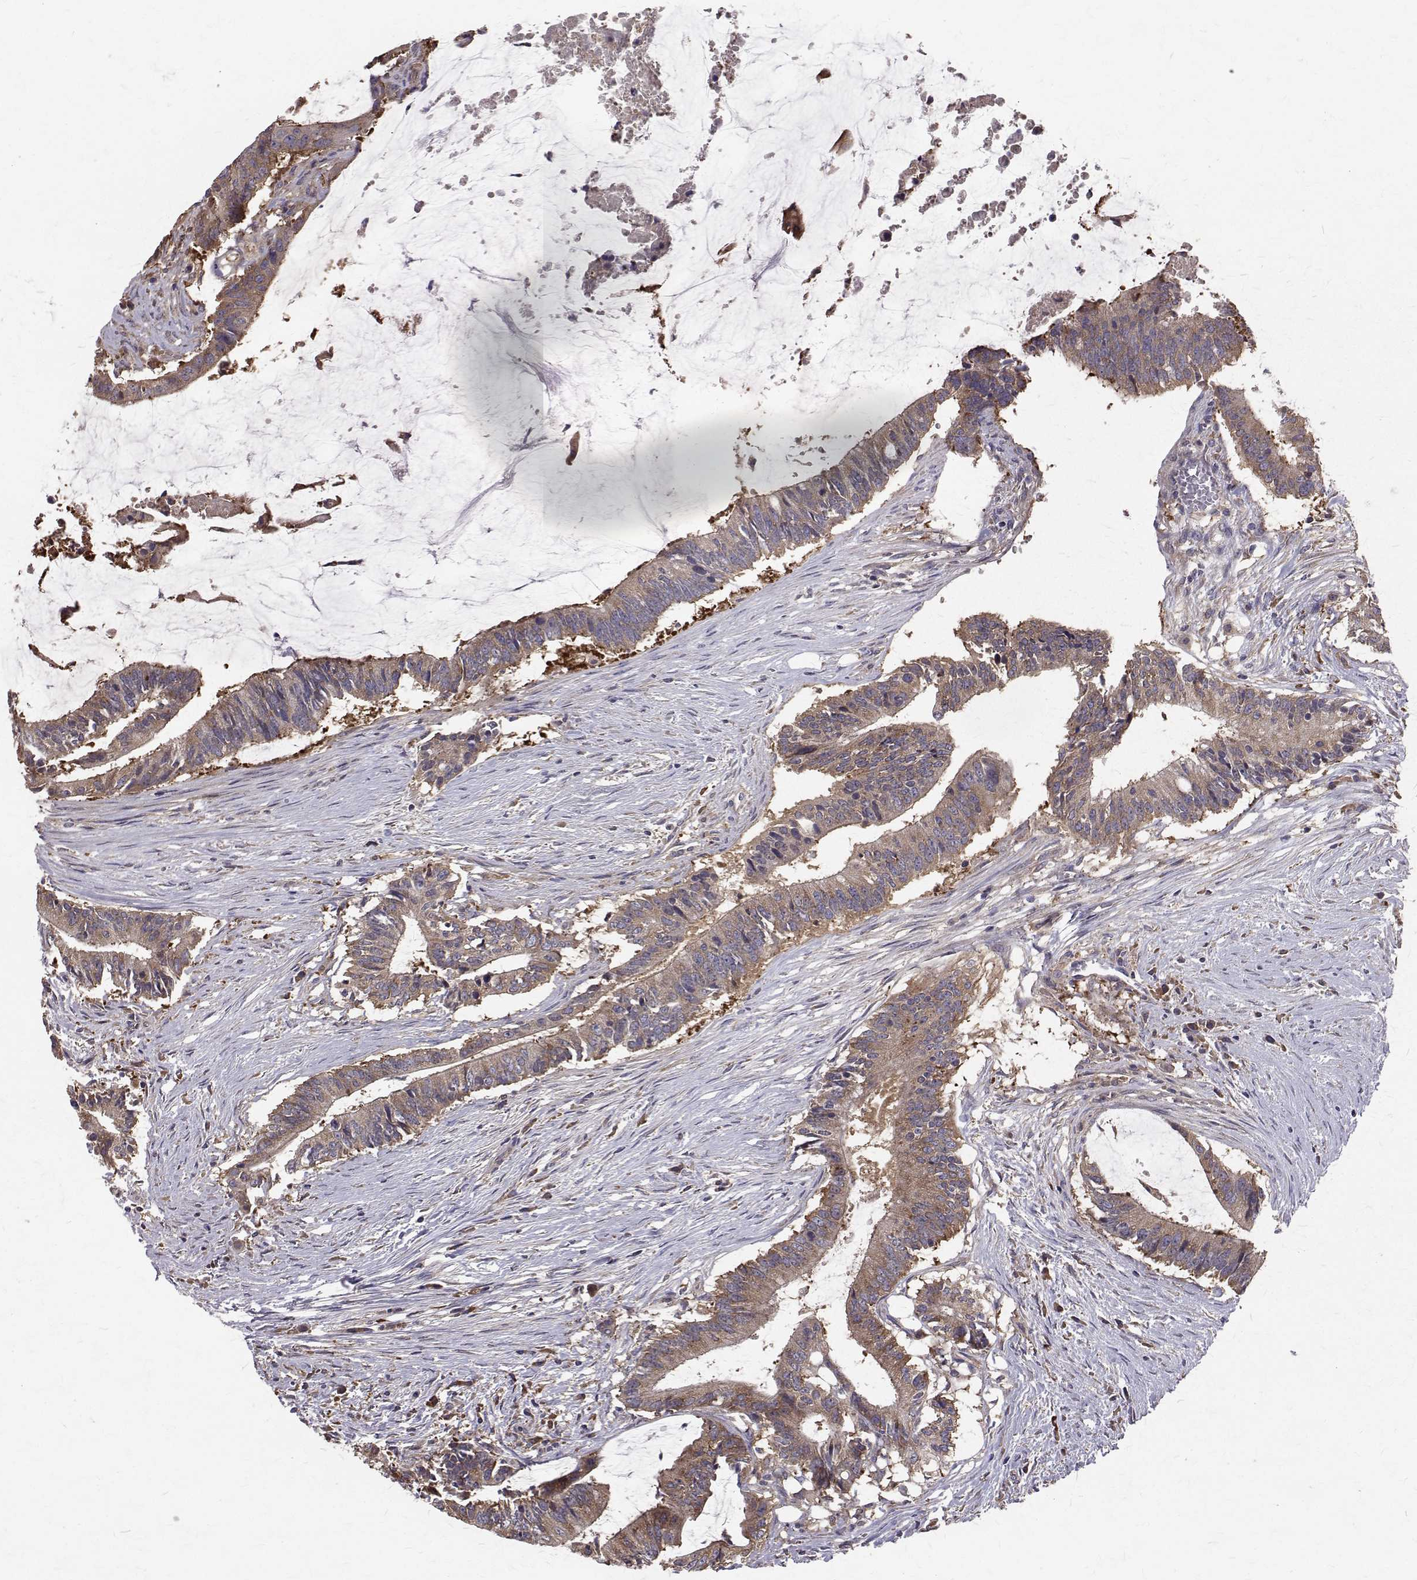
{"staining": {"intensity": "weak", "quantity": ">75%", "location": "cytoplasmic/membranous"}, "tissue": "colorectal cancer", "cell_type": "Tumor cells", "image_type": "cancer", "snomed": [{"axis": "morphology", "description": "Adenocarcinoma, NOS"}, {"axis": "topography", "description": "Colon"}], "caption": "Protein staining demonstrates weak cytoplasmic/membranous staining in approximately >75% of tumor cells in colorectal adenocarcinoma. (brown staining indicates protein expression, while blue staining denotes nuclei).", "gene": "FARSB", "patient": {"sex": "female", "age": 43}}